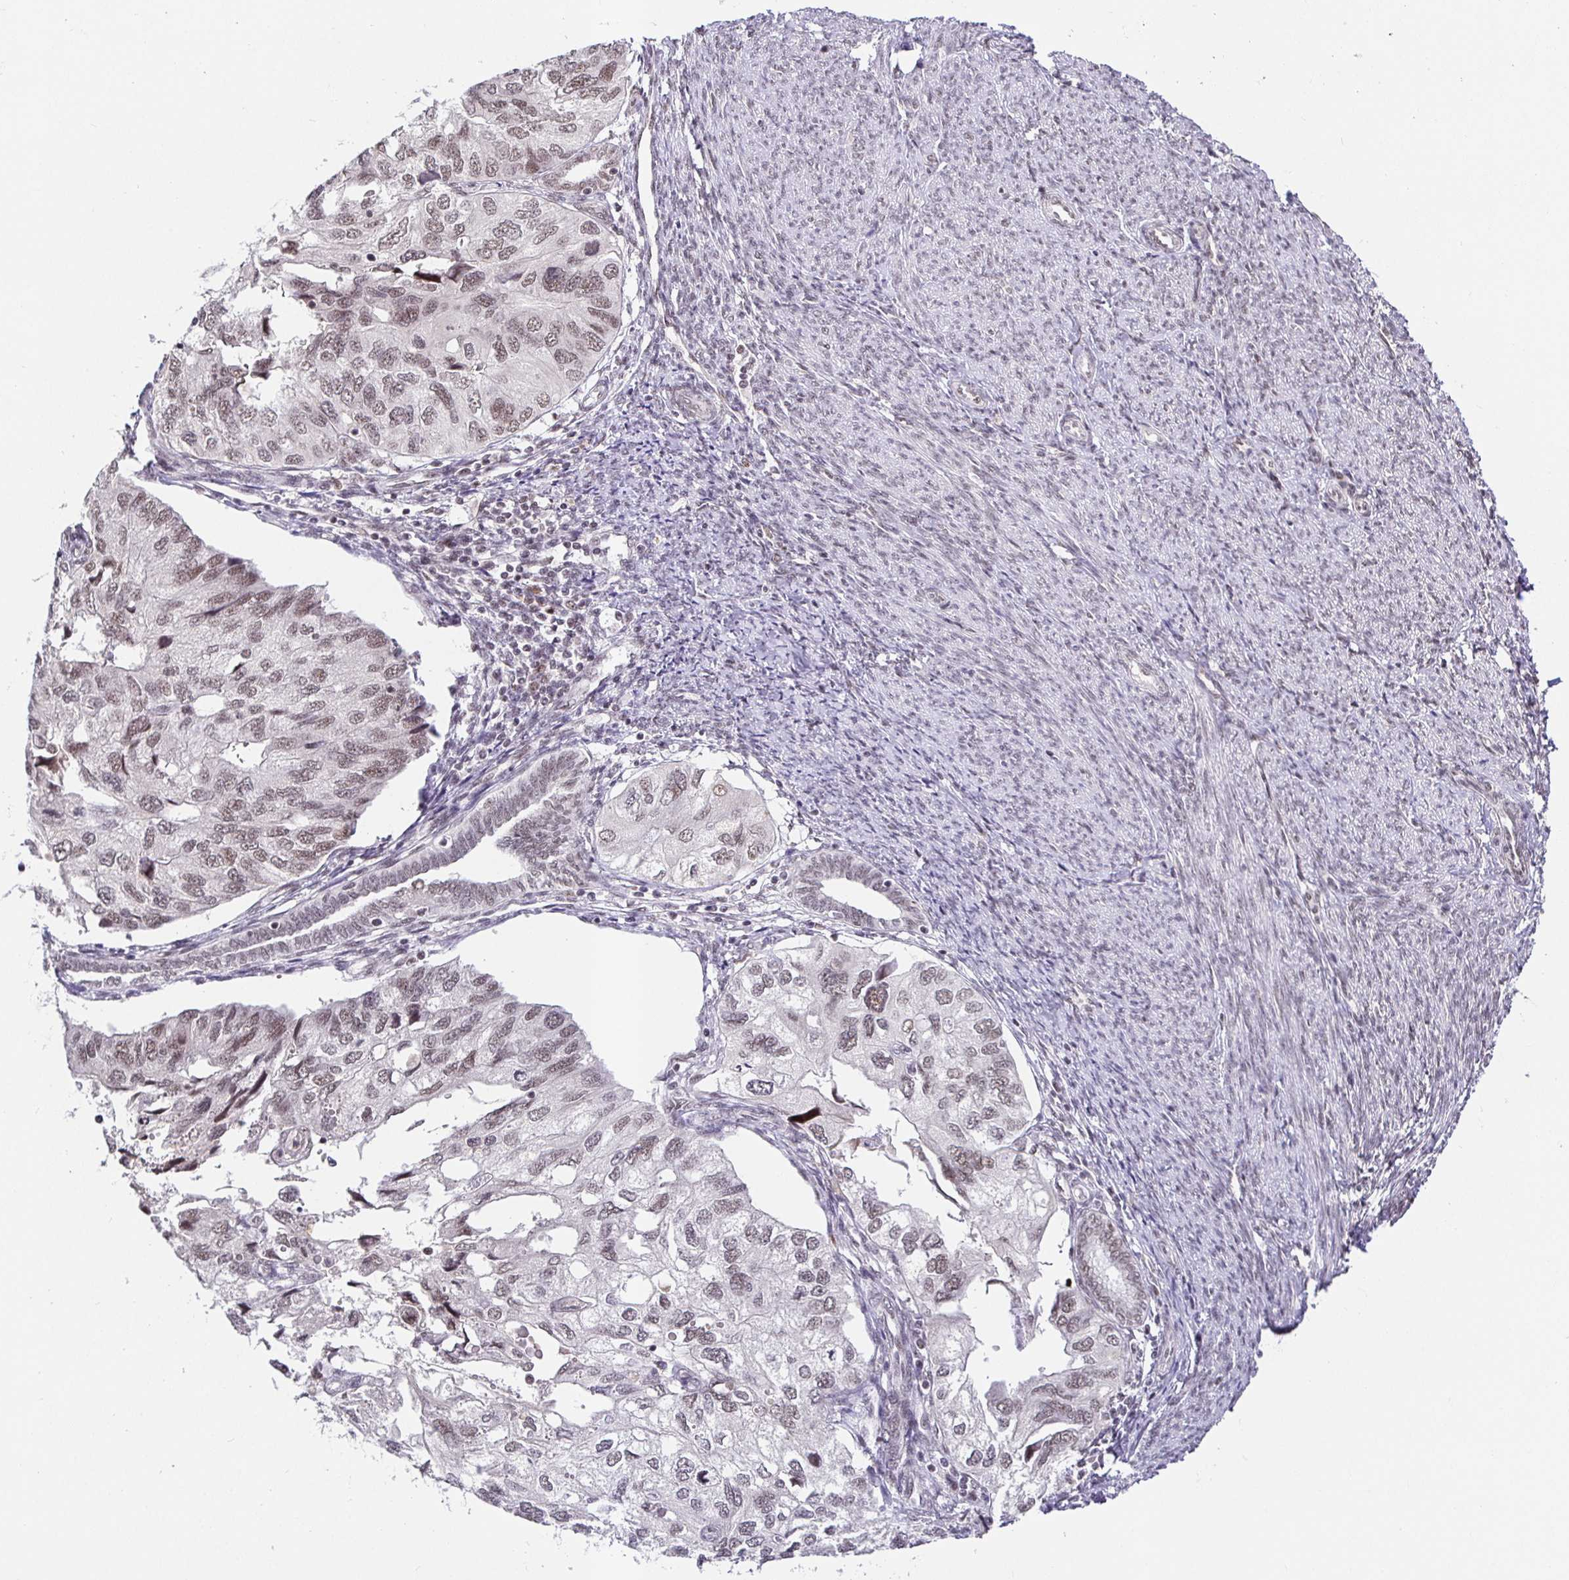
{"staining": {"intensity": "weak", "quantity": "25%-75%", "location": "nuclear"}, "tissue": "endometrial cancer", "cell_type": "Tumor cells", "image_type": "cancer", "snomed": [{"axis": "morphology", "description": "Carcinoma, NOS"}, {"axis": "topography", "description": "Uterus"}], "caption": "Immunohistochemical staining of human endometrial cancer (carcinoma) reveals low levels of weak nuclear protein positivity in approximately 25%-75% of tumor cells.", "gene": "USF1", "patient": {"sex": "female", "age": 76}}